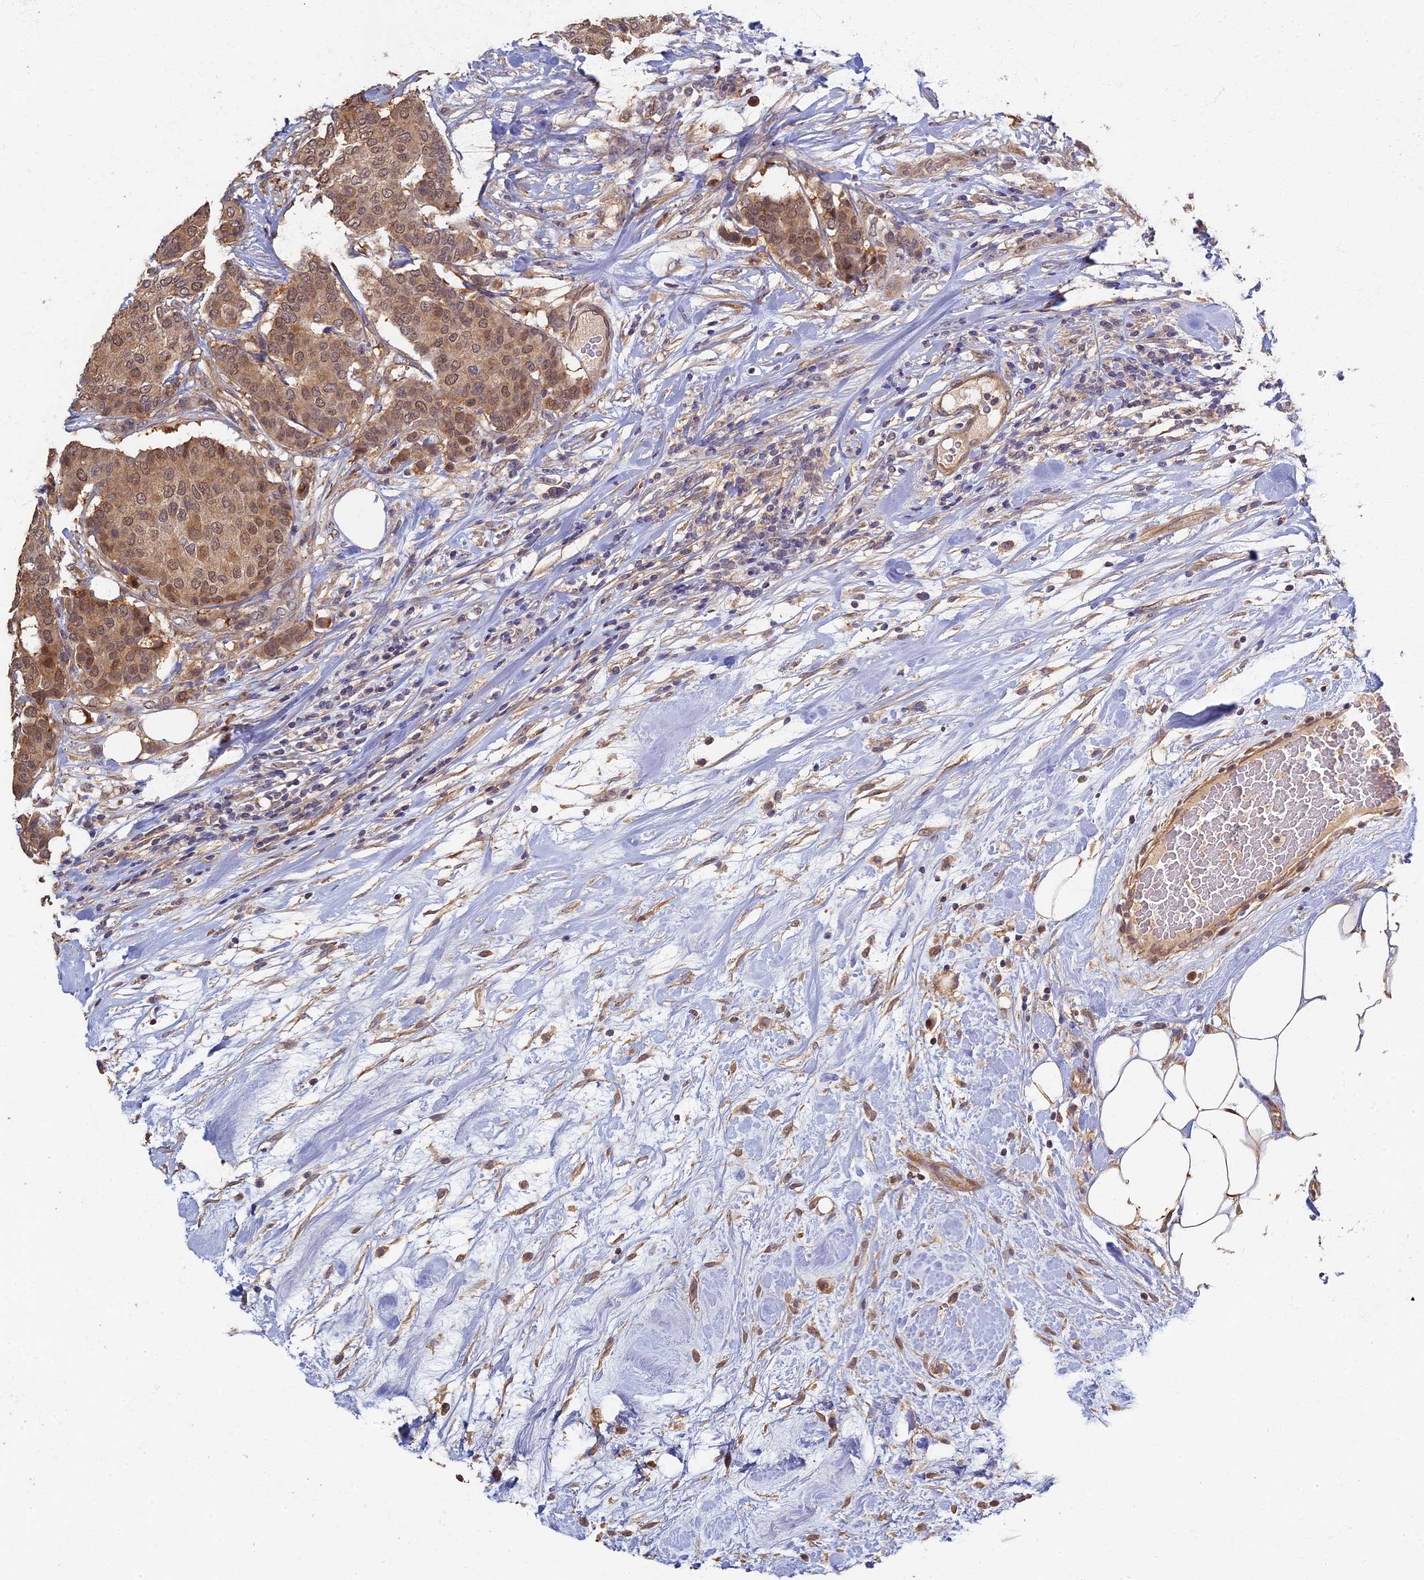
{"staining": {"intensity": "moderate", "quantity": ">75%", "location": "cytoplasmic/membranous,nuclear"}, "tissue": "breast cancer", "cell_type": "Tumor cells", "image_type": "cancer", "snomed": [{"axis": "morphology", "description": "Duct carcinoma"}, {"axis": "topography", "description": "Breast"}], "caption": "Breast intraductal carcinoma was stained to show a protein in brown. There is medium levels of moderate cytoplasmic/membranous and nuclear staining in approximately >75% of tumor cells.", "gene": "RSPH3", "patient": {"sex": "female", "age": 75}}